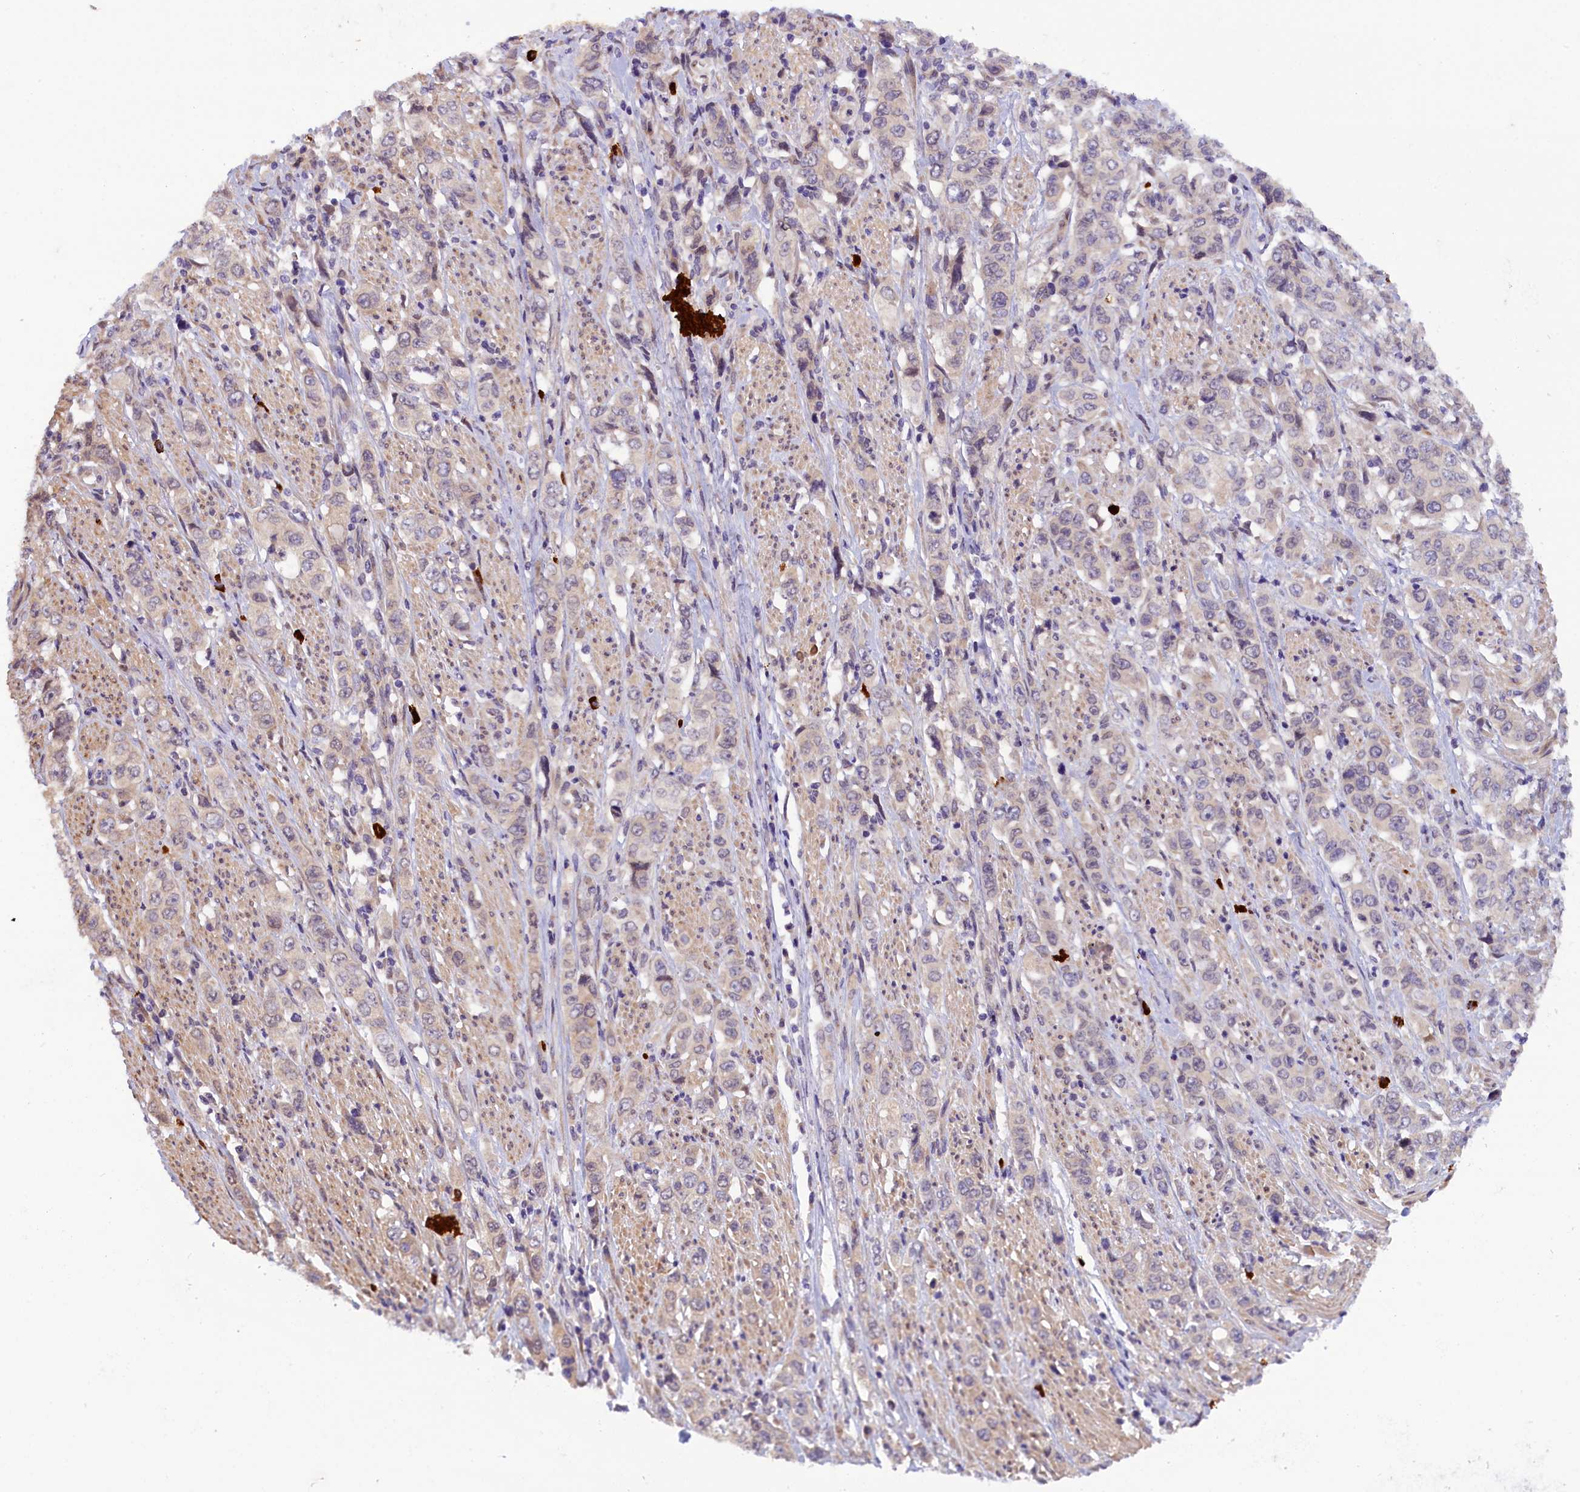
{"staining": {"intensity": "negative", "quantity": "none", "location": "none"}, "tissue": "stomach cancer", "cell_type": "Tumor cells", "image_type": "cancer", "snomed": [{"axis": "morphology", "description": "Adenocarcinoma, NOS"}, {"axis": "topography", "description": "Stomach, upper"}], "caption": "Adenocarcinoma (stomach) was stained to show a protein in brown. There is no significant positivity in tumor cells.", "gene": "CCDC9B", "patient": {"sex": "male", "age": 62}}